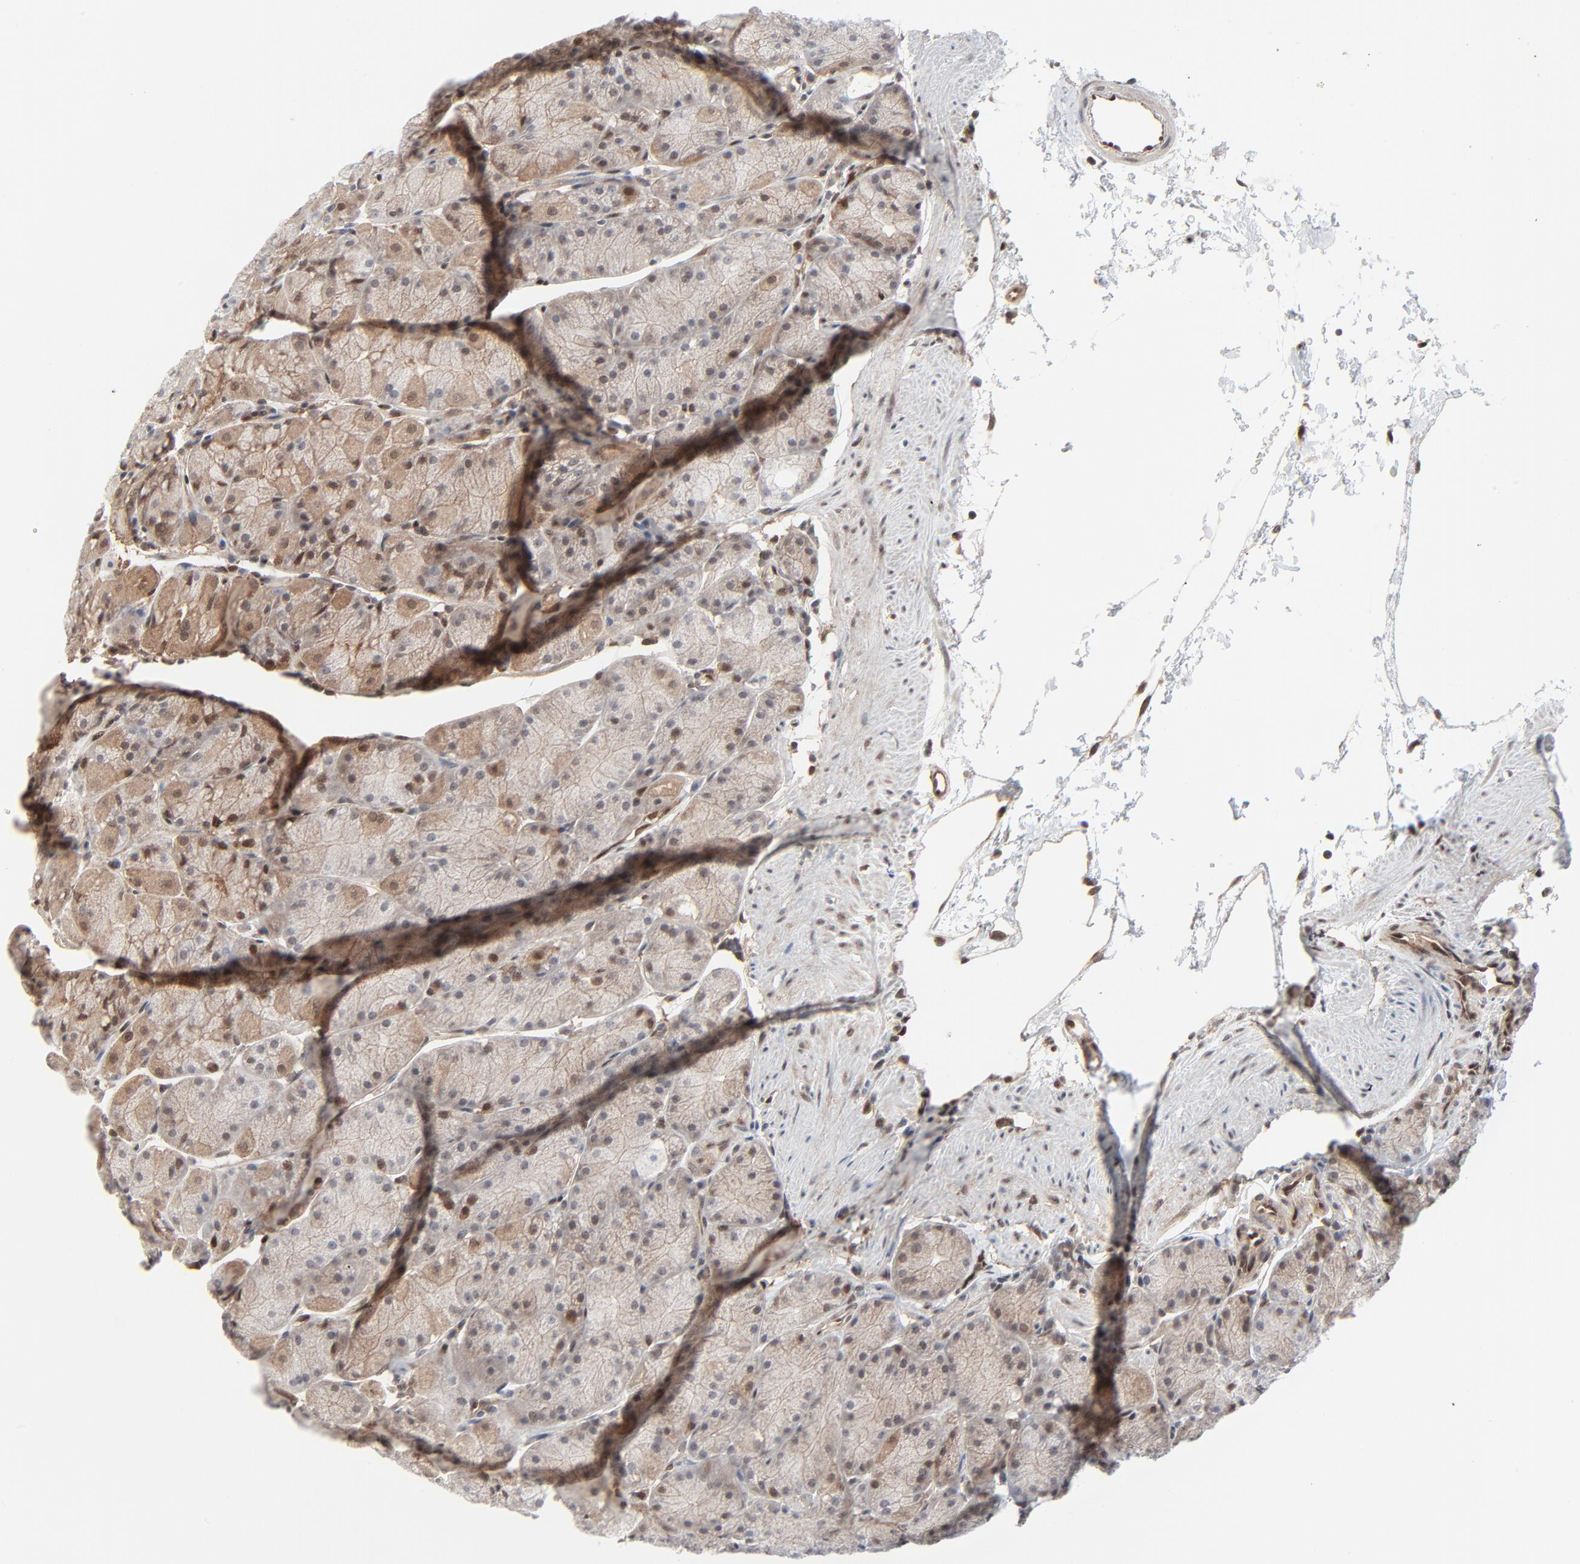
{"staining": {"intensity": "weak", "quantity": "25%-75%", "location": "cytoplasmic/membranous"}, "tissue": "stomach", "cell_type": "Glandular cells", "image_type": "normal", "snomed": [{"axis": "morphology", "description": "Normal tissue, NOS"}, {"axis": "topography", "description": "Stomach, upper"}, {"axis": "topography", "description": "Stomach"}], "caption": "Immunohistochemistry histopathology image of unremarkable stomach: stomach stained using immunohistochemistry (IHC) exhibits low levels of weak protein expression localized specifically in the cytoplasmic/membranous of glandular cells, appearing as a cytoplasmic/membranous brown color.", "gene": "AKT1", "patient": {"sex": "male", "age": 76}}